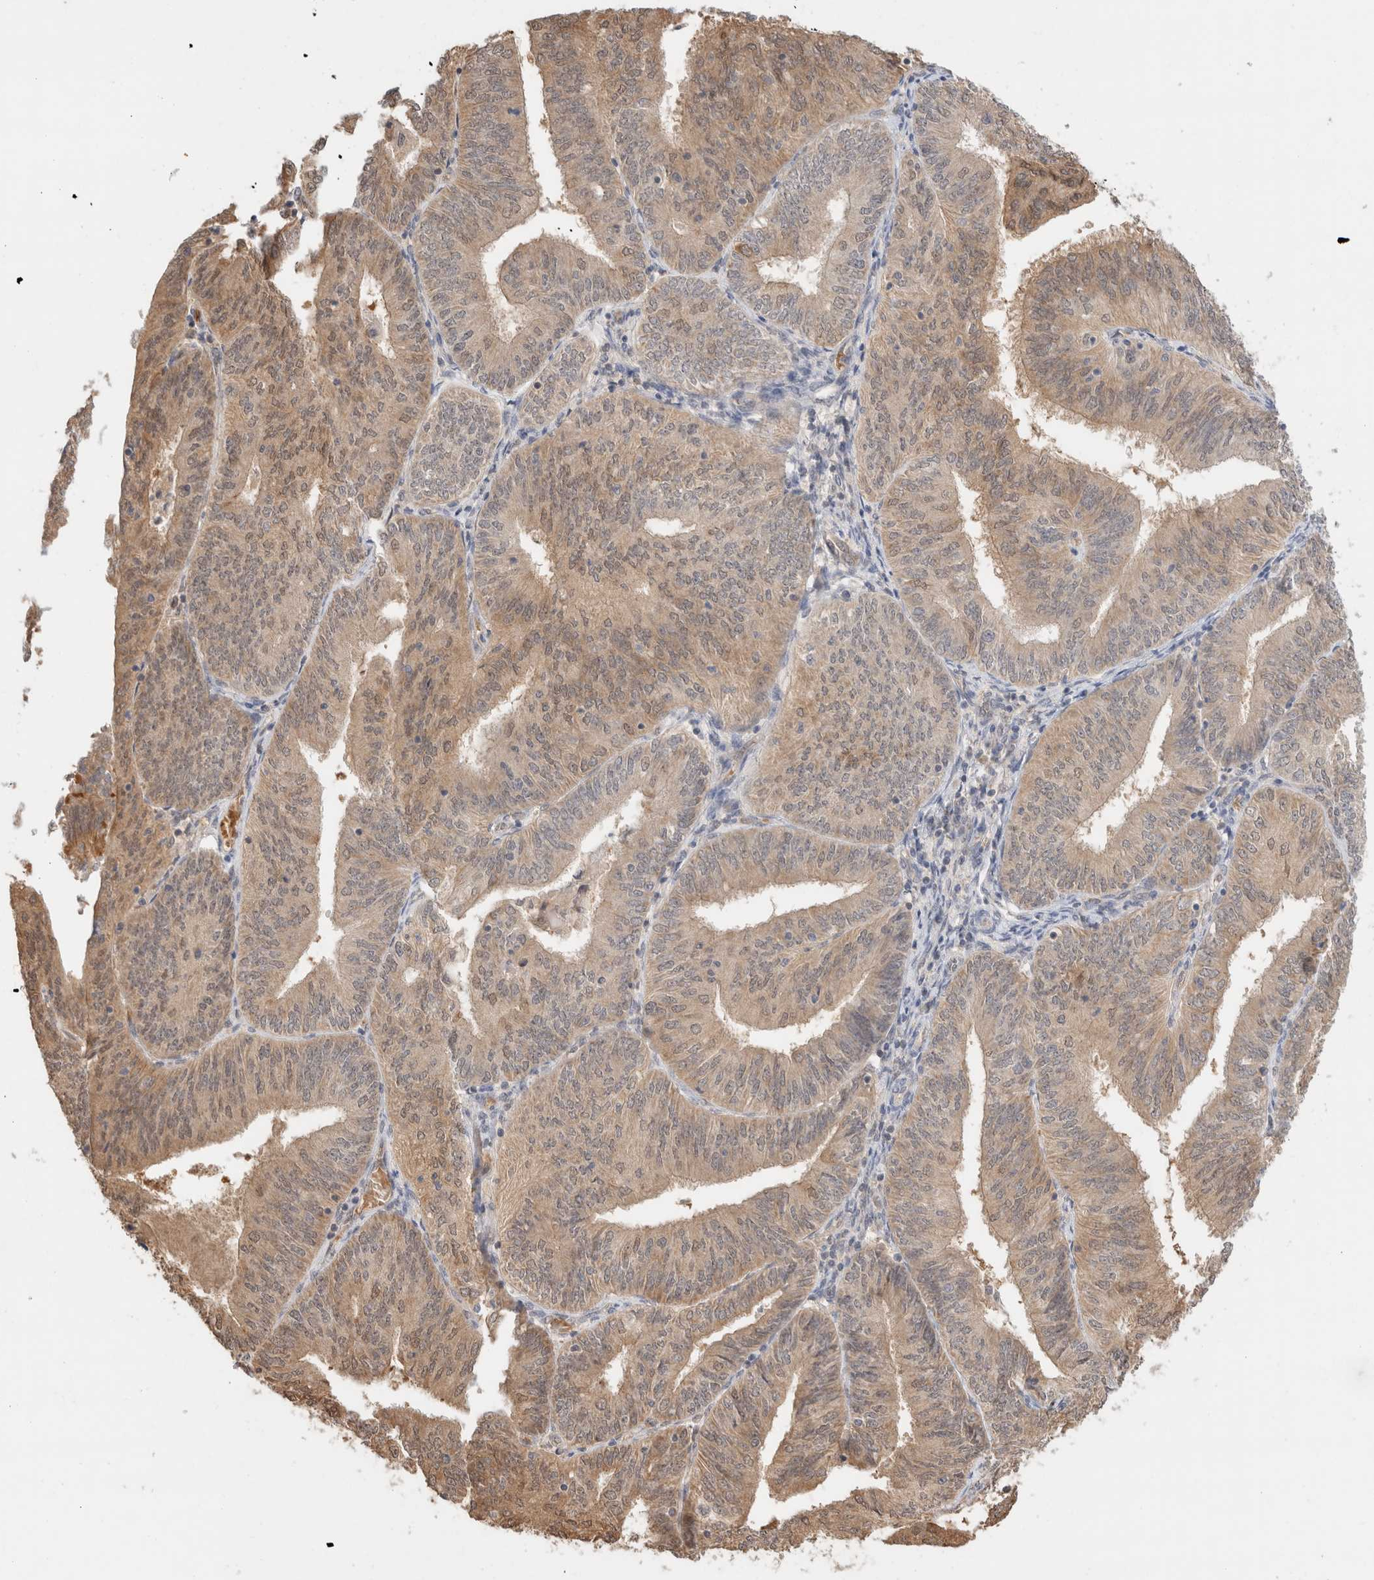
{"staining": {"intensity": "weak", "quantity": ">75%", "location": "cytoplasmic/membranous,nuclear"}, "tissue": "endometrial cancer", "cell_type": "Tumor cells", "image_type": "cancer", "snomed": [{"axis": "morphology", "description": "Adenocarcinoma, NOS"}, {"axis": "topography", "description": "Endometrium"}], "caption": "Endometrial cancer (adenocarcinoma) stained with IHC shows weak cytoplasmic/membranous and nuclear expression in approximately >75% of tumor cells. Ihc stains the protein in brown and the nuclei are stained blue.", "gene": "CA13", "patient": {"sex": "female", "age": 58}}